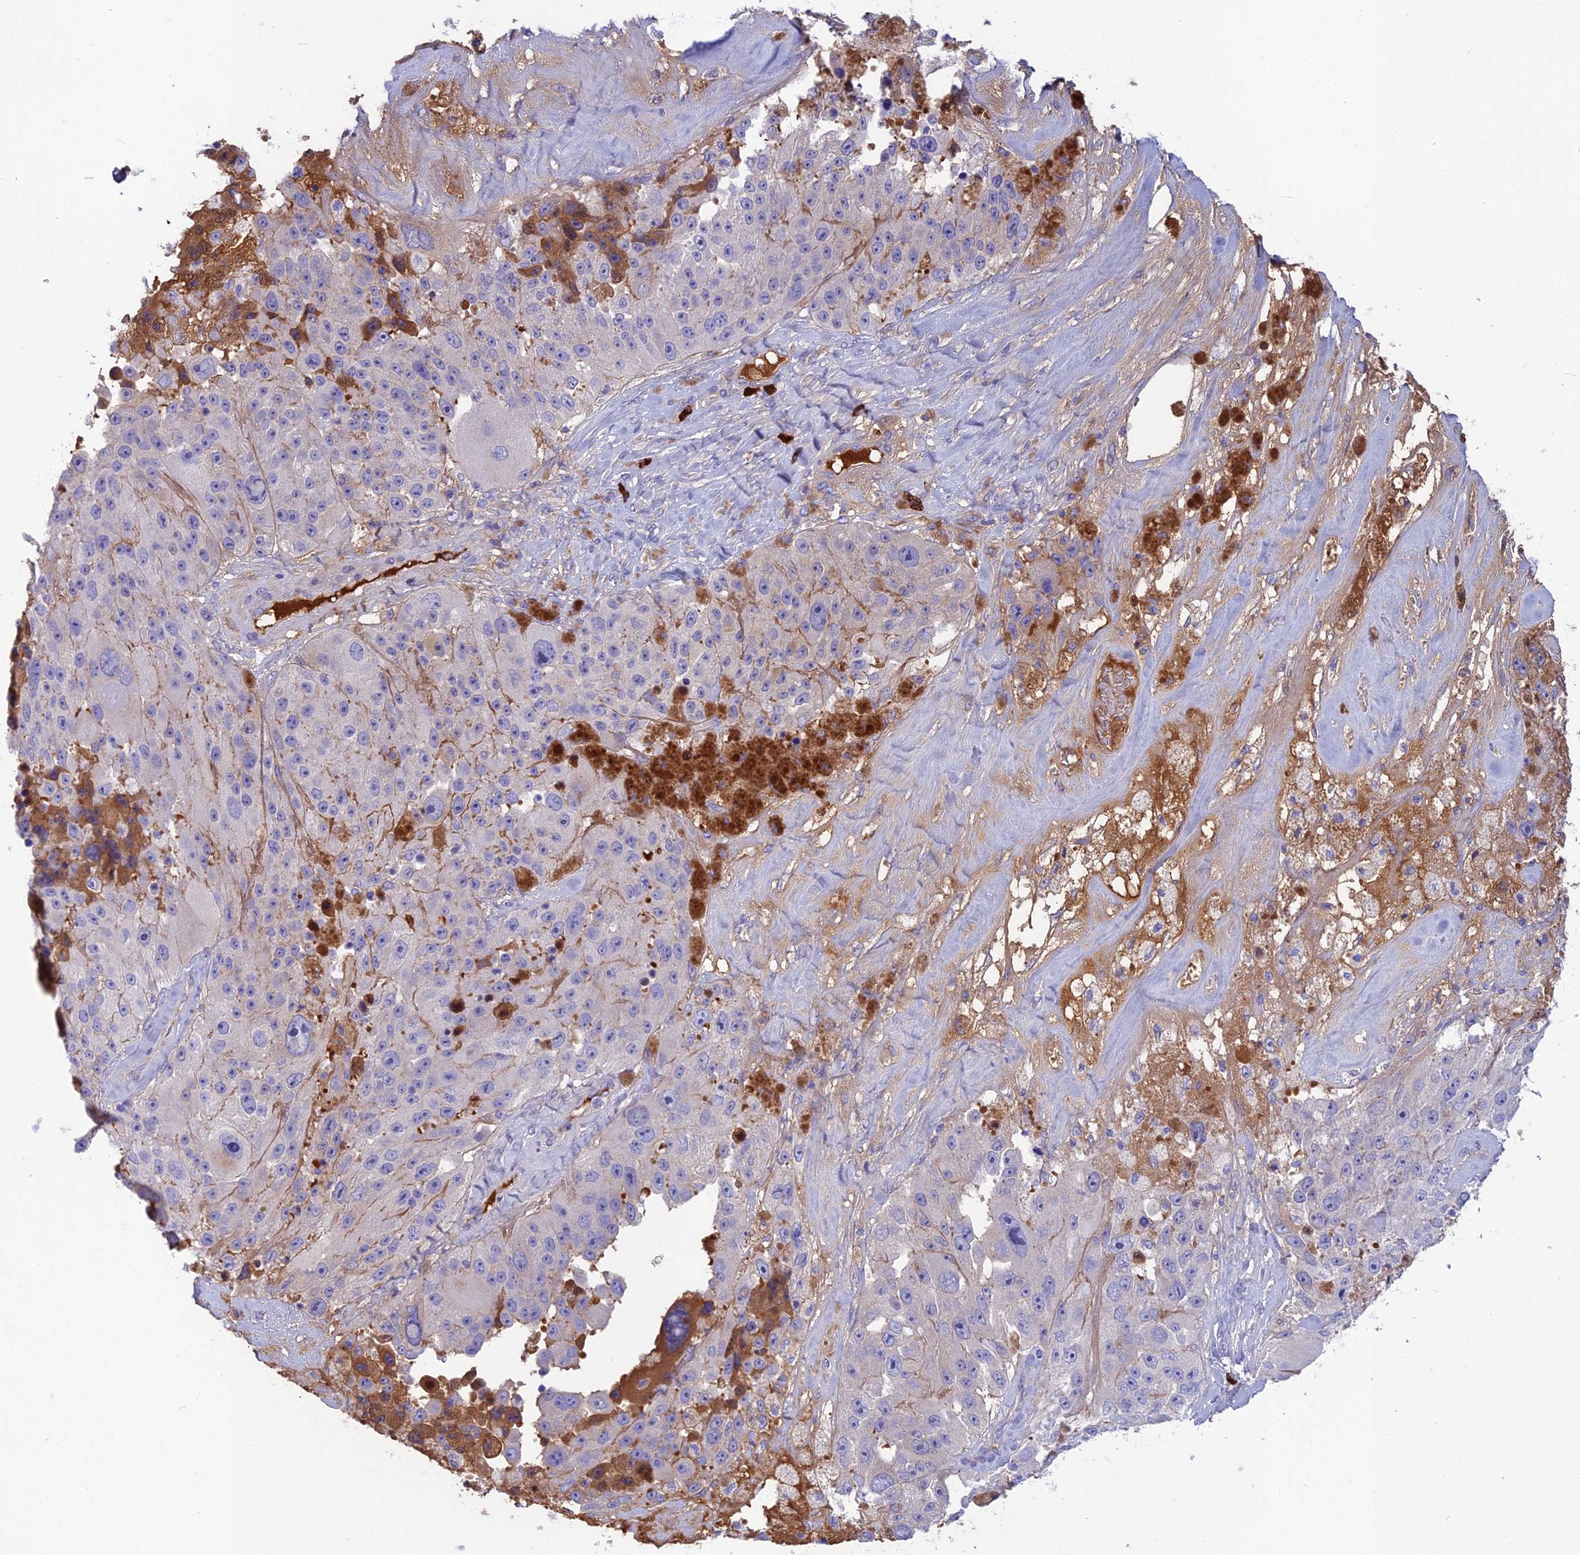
{"staining": {"intensity": "negative", "quantity": "none", "location": "none"}, "tissue": "melanoma", "cell_type": "Tumor cells", "image_type": "cancer", "snomed": [{"axis": "morphology", "description": "Malignant melanoma, Metastatic site"}, {"axis": "topography", "description": "Lymph node"}], "caption": "Tumor cells show no significant protein positivity in malignant melanoma (metastatic site). The staining was performed using DAB (3,3'-diaminobenzidine) to visualize the protein expression in brown, while the nuclei were stained in blue with hematoxylin (Magnification: 20x).", "gene": "SNAP91", "patient": {"sex": "male", "age": 62}}